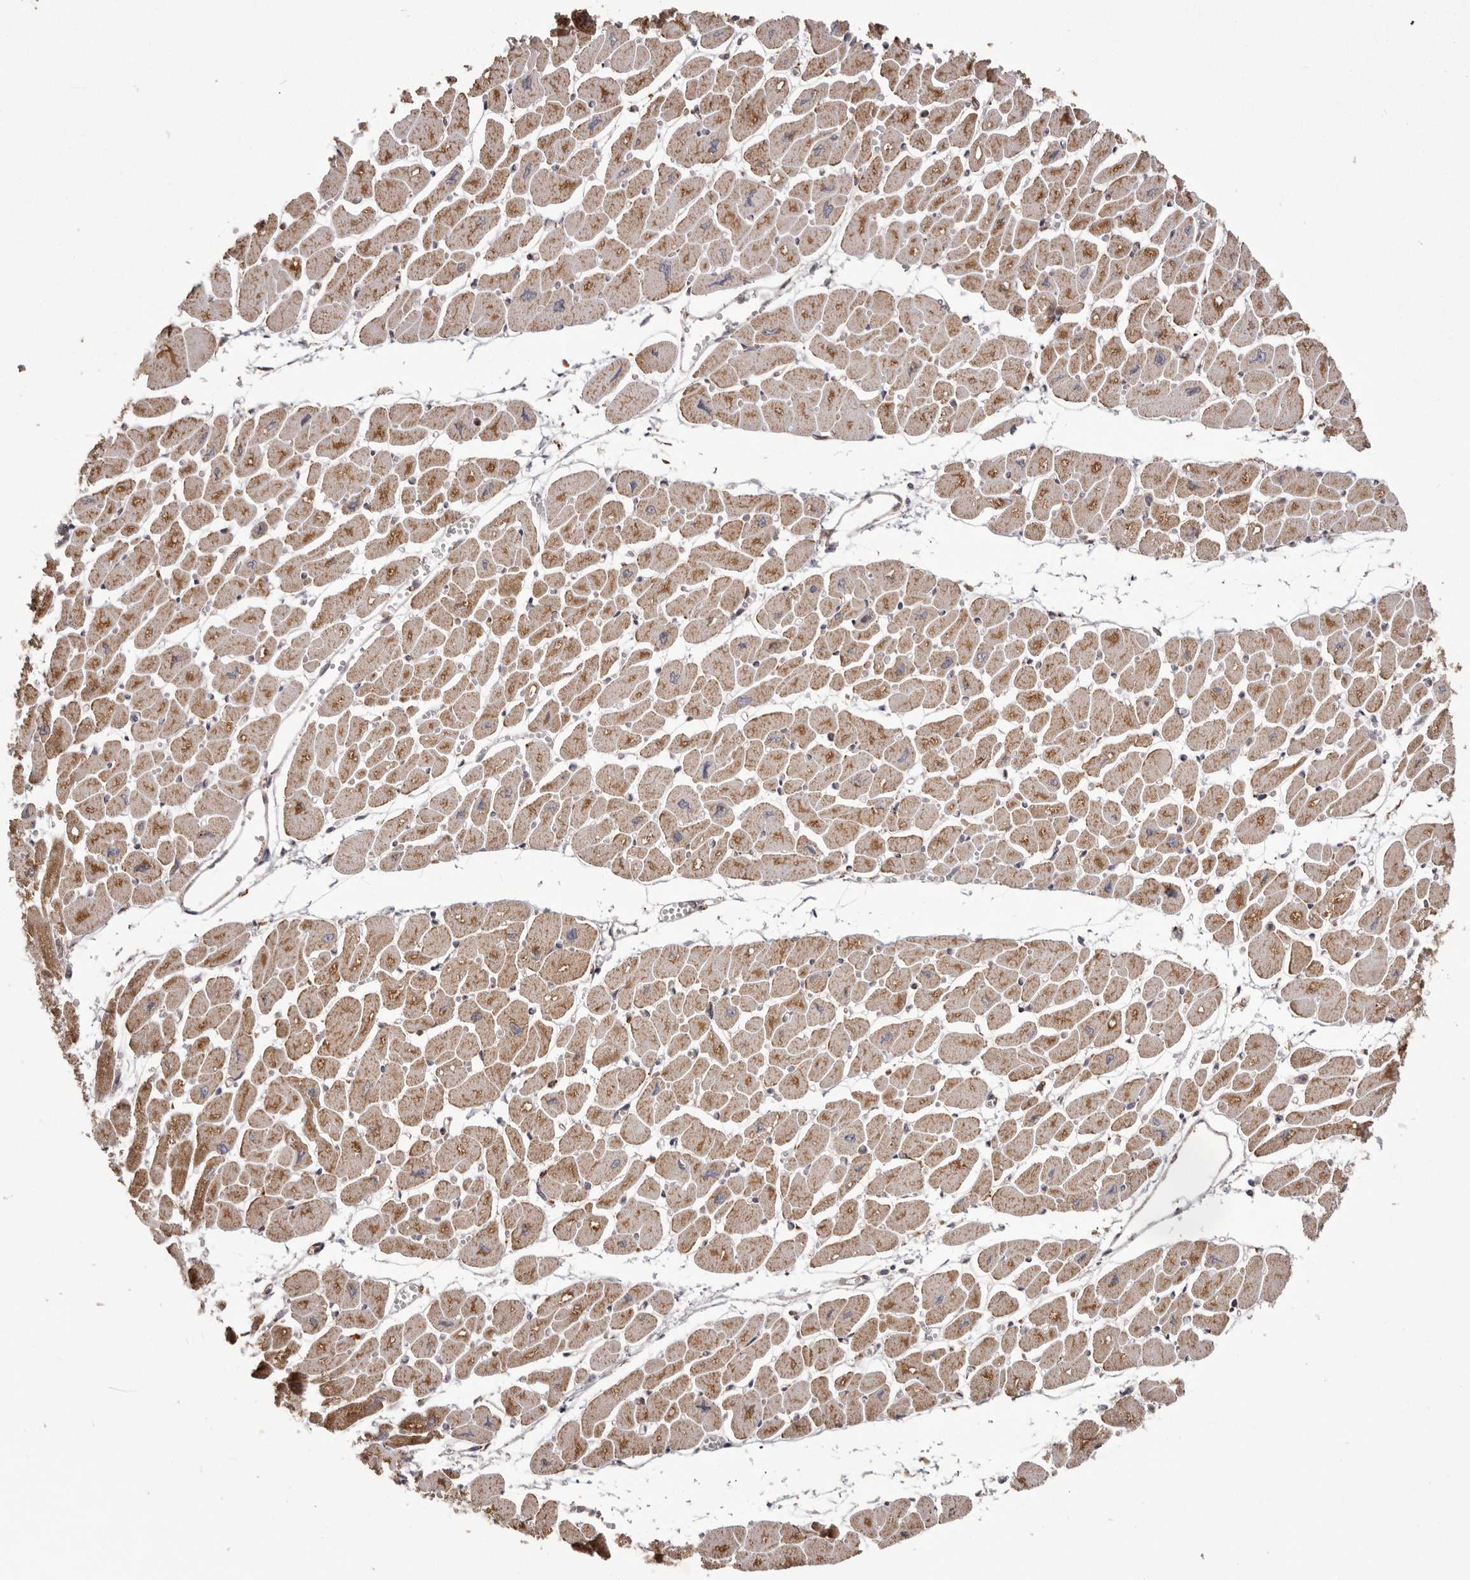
{"staining": {"intensity": "moderate", "quantity": ">75%", "location": "cytoplasmic/membranous"}, "tissue": "heart muscle", "cell_type": "Cardiomyocytes", "image_type": "normal", "snomed": [{"axis": "morphology", "description": "Normal tissue, NOS"}, {"axis": "topography", "description": "Heart"}], "caption": "Heart muscle stained with DAB (3,3'-diaminobenzidine) IHC reveals medium levels of moderate cytoplasmic/membranous positivity in approximately >75% of cardiomyocytes. The protein of interest is shown in brown color, while the nuclei are stained blue.", "gene": "NUP43", "patient": {"sex": "female", "age": 54}}